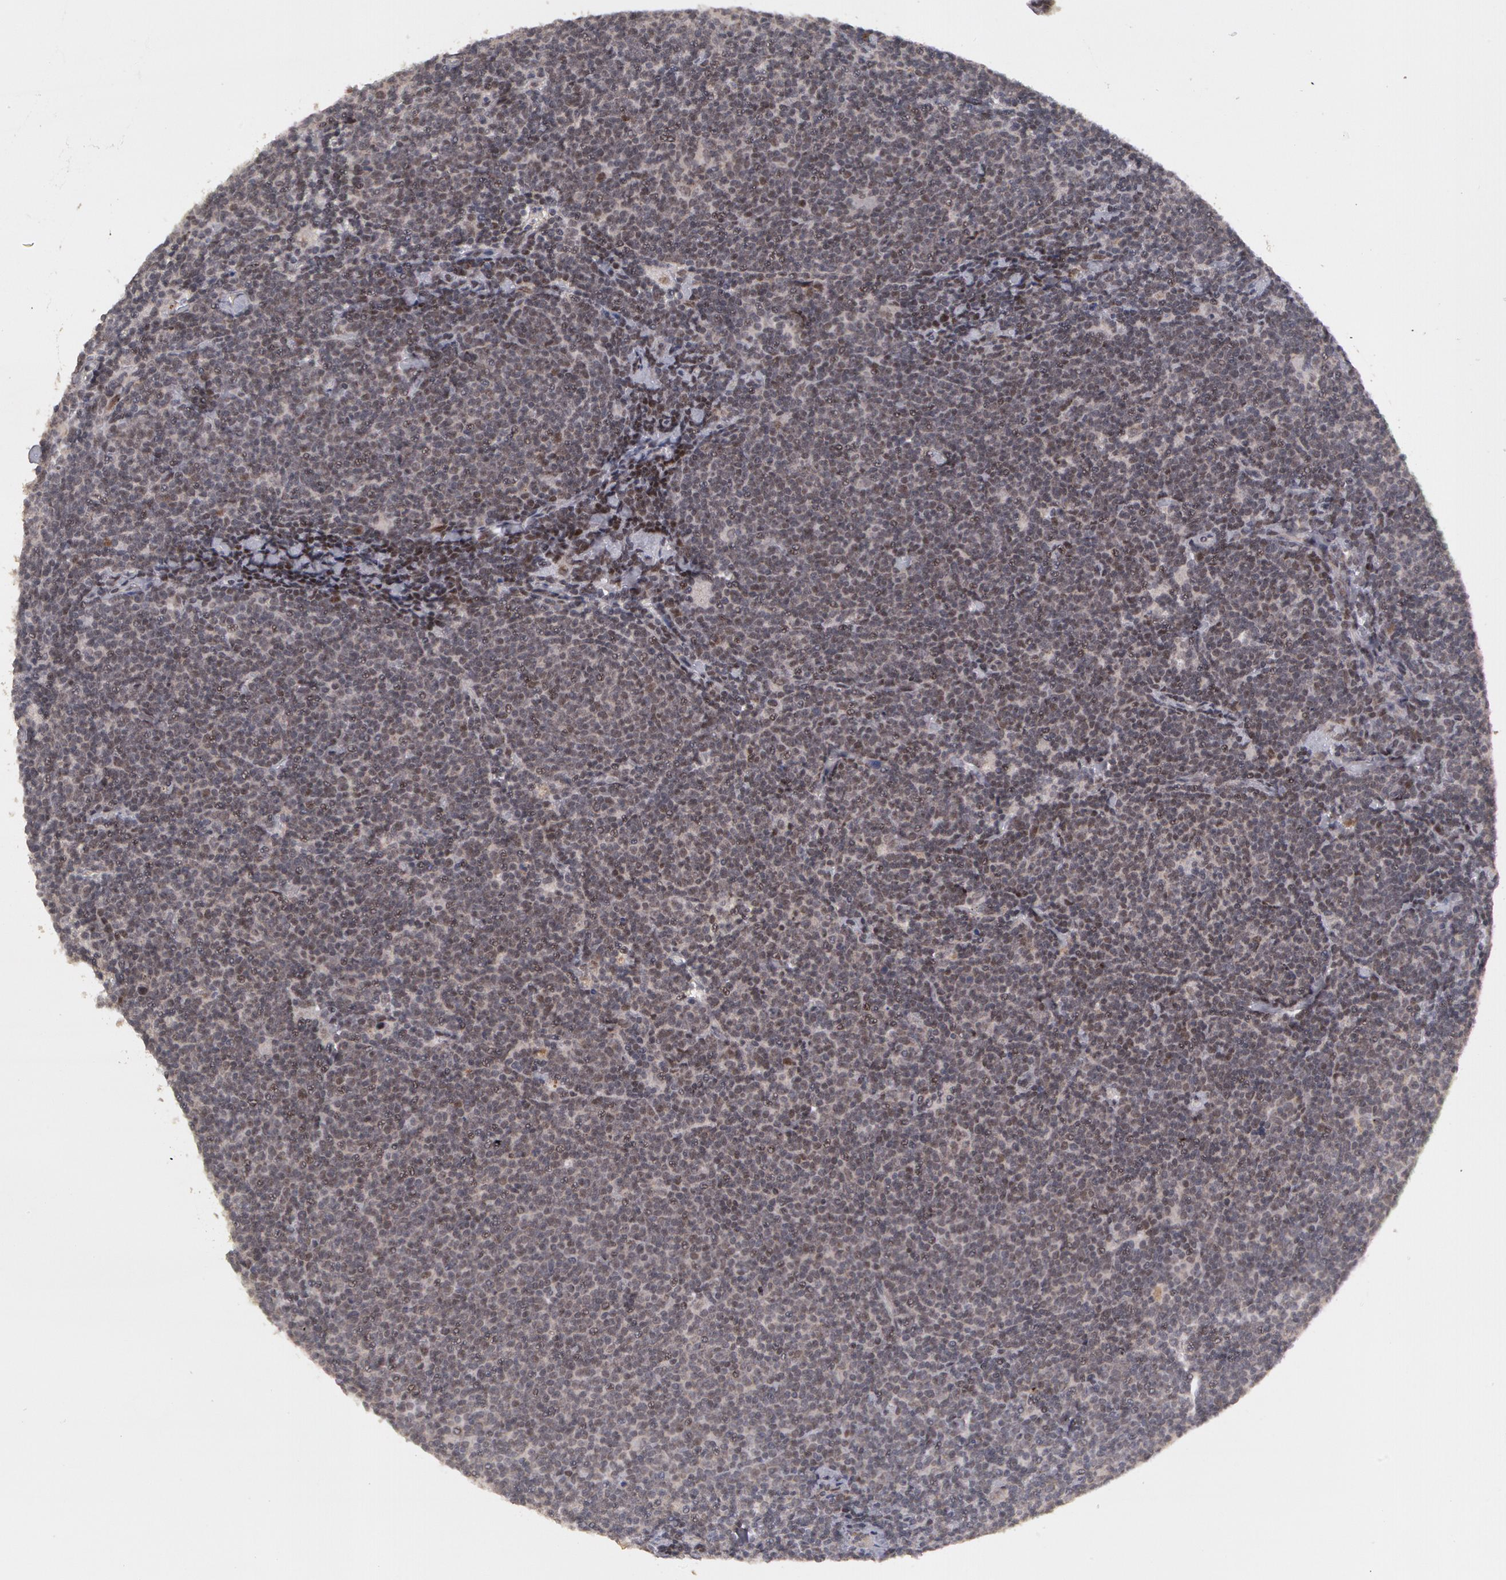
{"staining": {"intensity": "negative", "quantity": "none", "location": "none"}, "tissue": "lymphoma", "cell_type": "Tumor cells", "image_type": "cancer", "snomed": [{"axis": "morphology", "description": "Malignant lymphoma, non-Hodgkin's type, Low grade"}, {"axis": "topography", "description": "Lymph node"}], "caption": "This is an immunohistochemistry (IHC) histopathology image of human malignant lymphoma, non-Hodgkin's type (low-grade). There is no expression in tumor cells.", "gene": "STX5", "patient": {"sex": "male", "age": 65}}